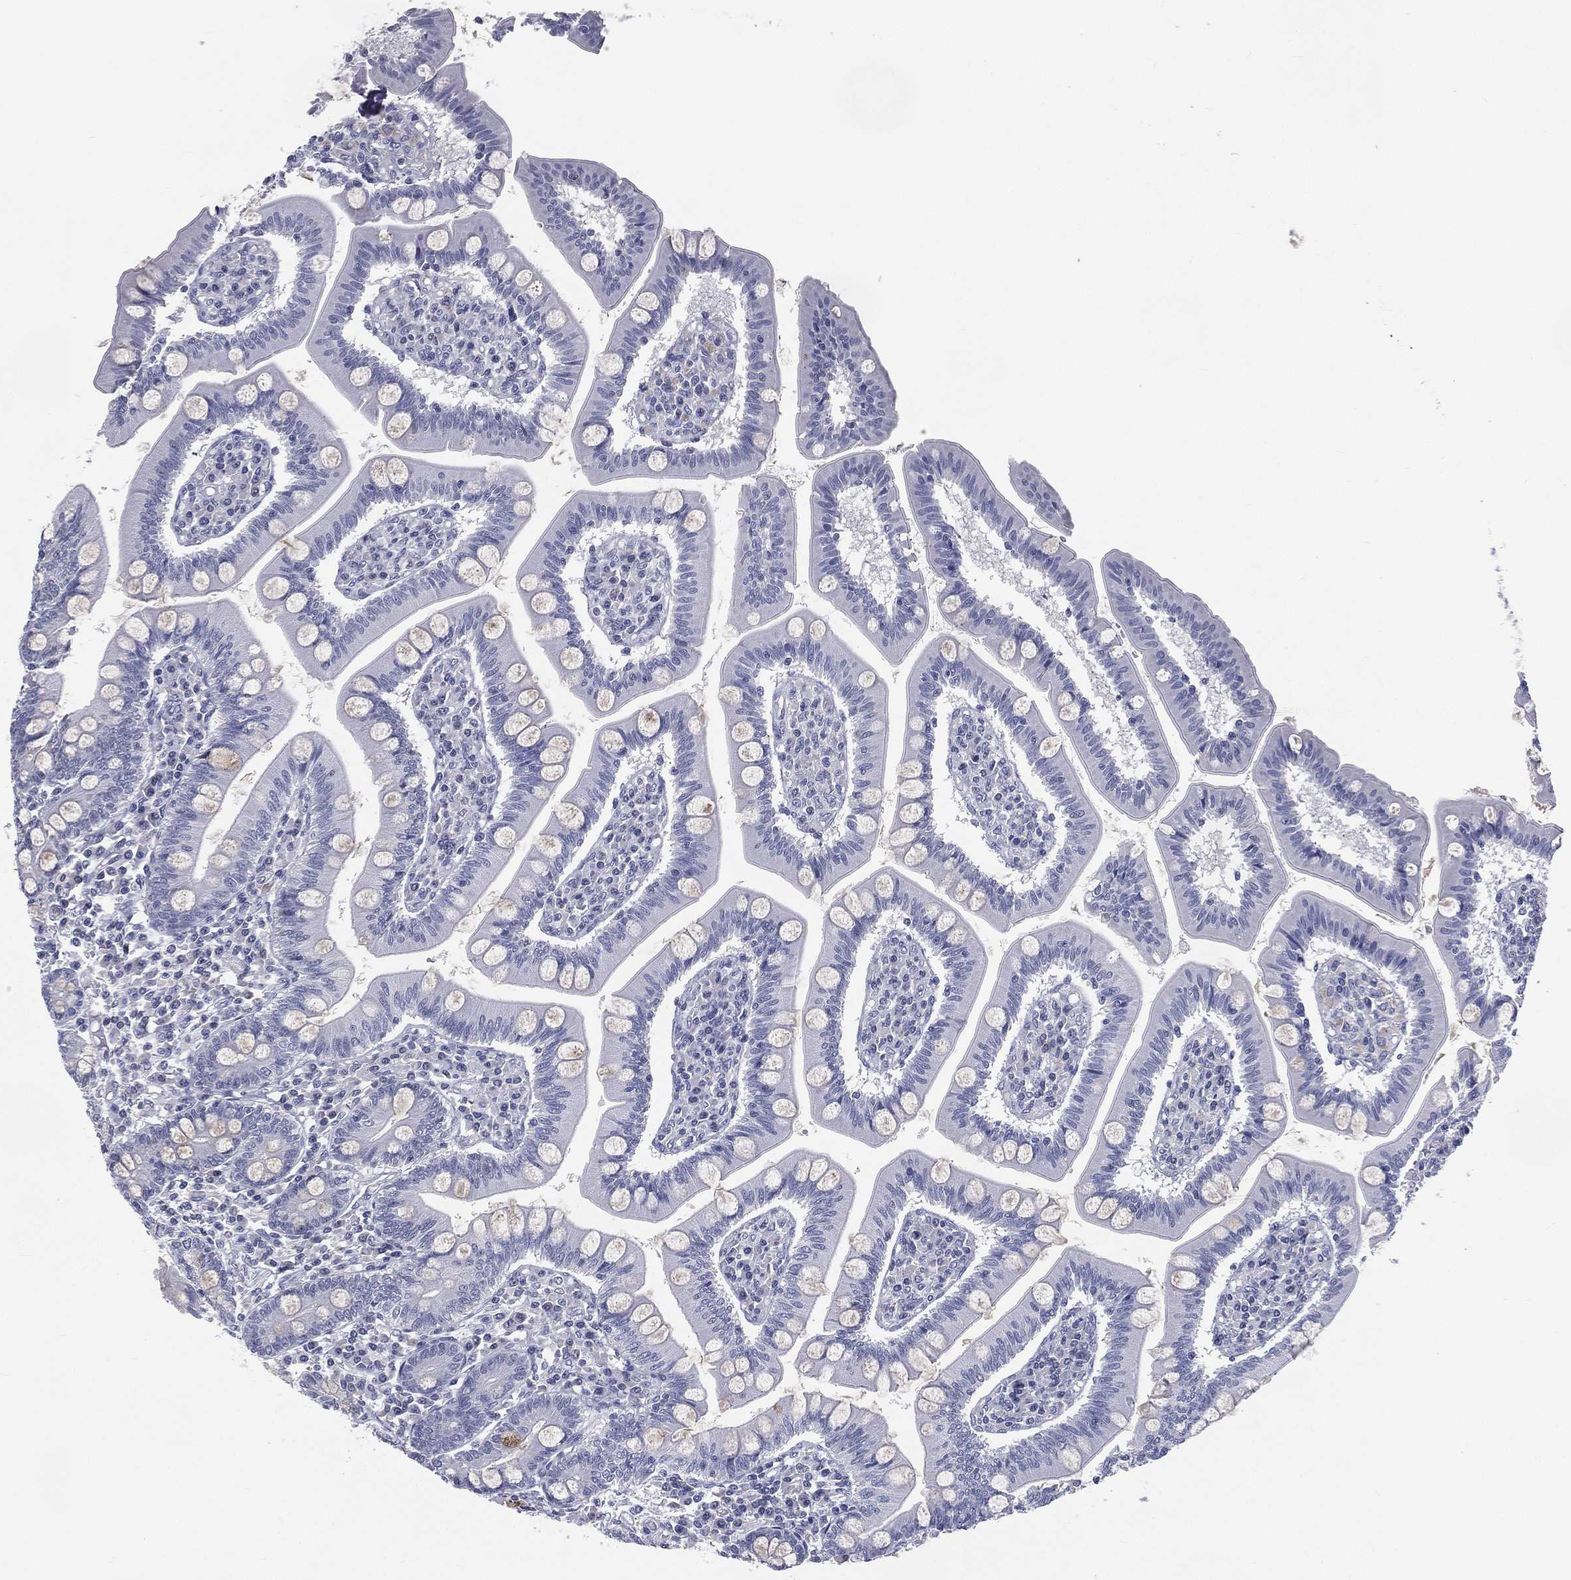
{"staining": {"intensity": "negative", "quantity": "none", "location": "none"}, "tissue": "small intestine", "cell_type": "Glandular cells", "image_type": "normal", "snomed": [{"axis": "morphology", "description": "Normal tissue, NOS"}, {"axis": "topography", "description": "Small intestine"}], "caption": "A photomicrograph of small intestine stained for a protein shows no brown staining in glandular cells.", "gene": "IFT27", "patient": {"sex": "male", "age": 88}}